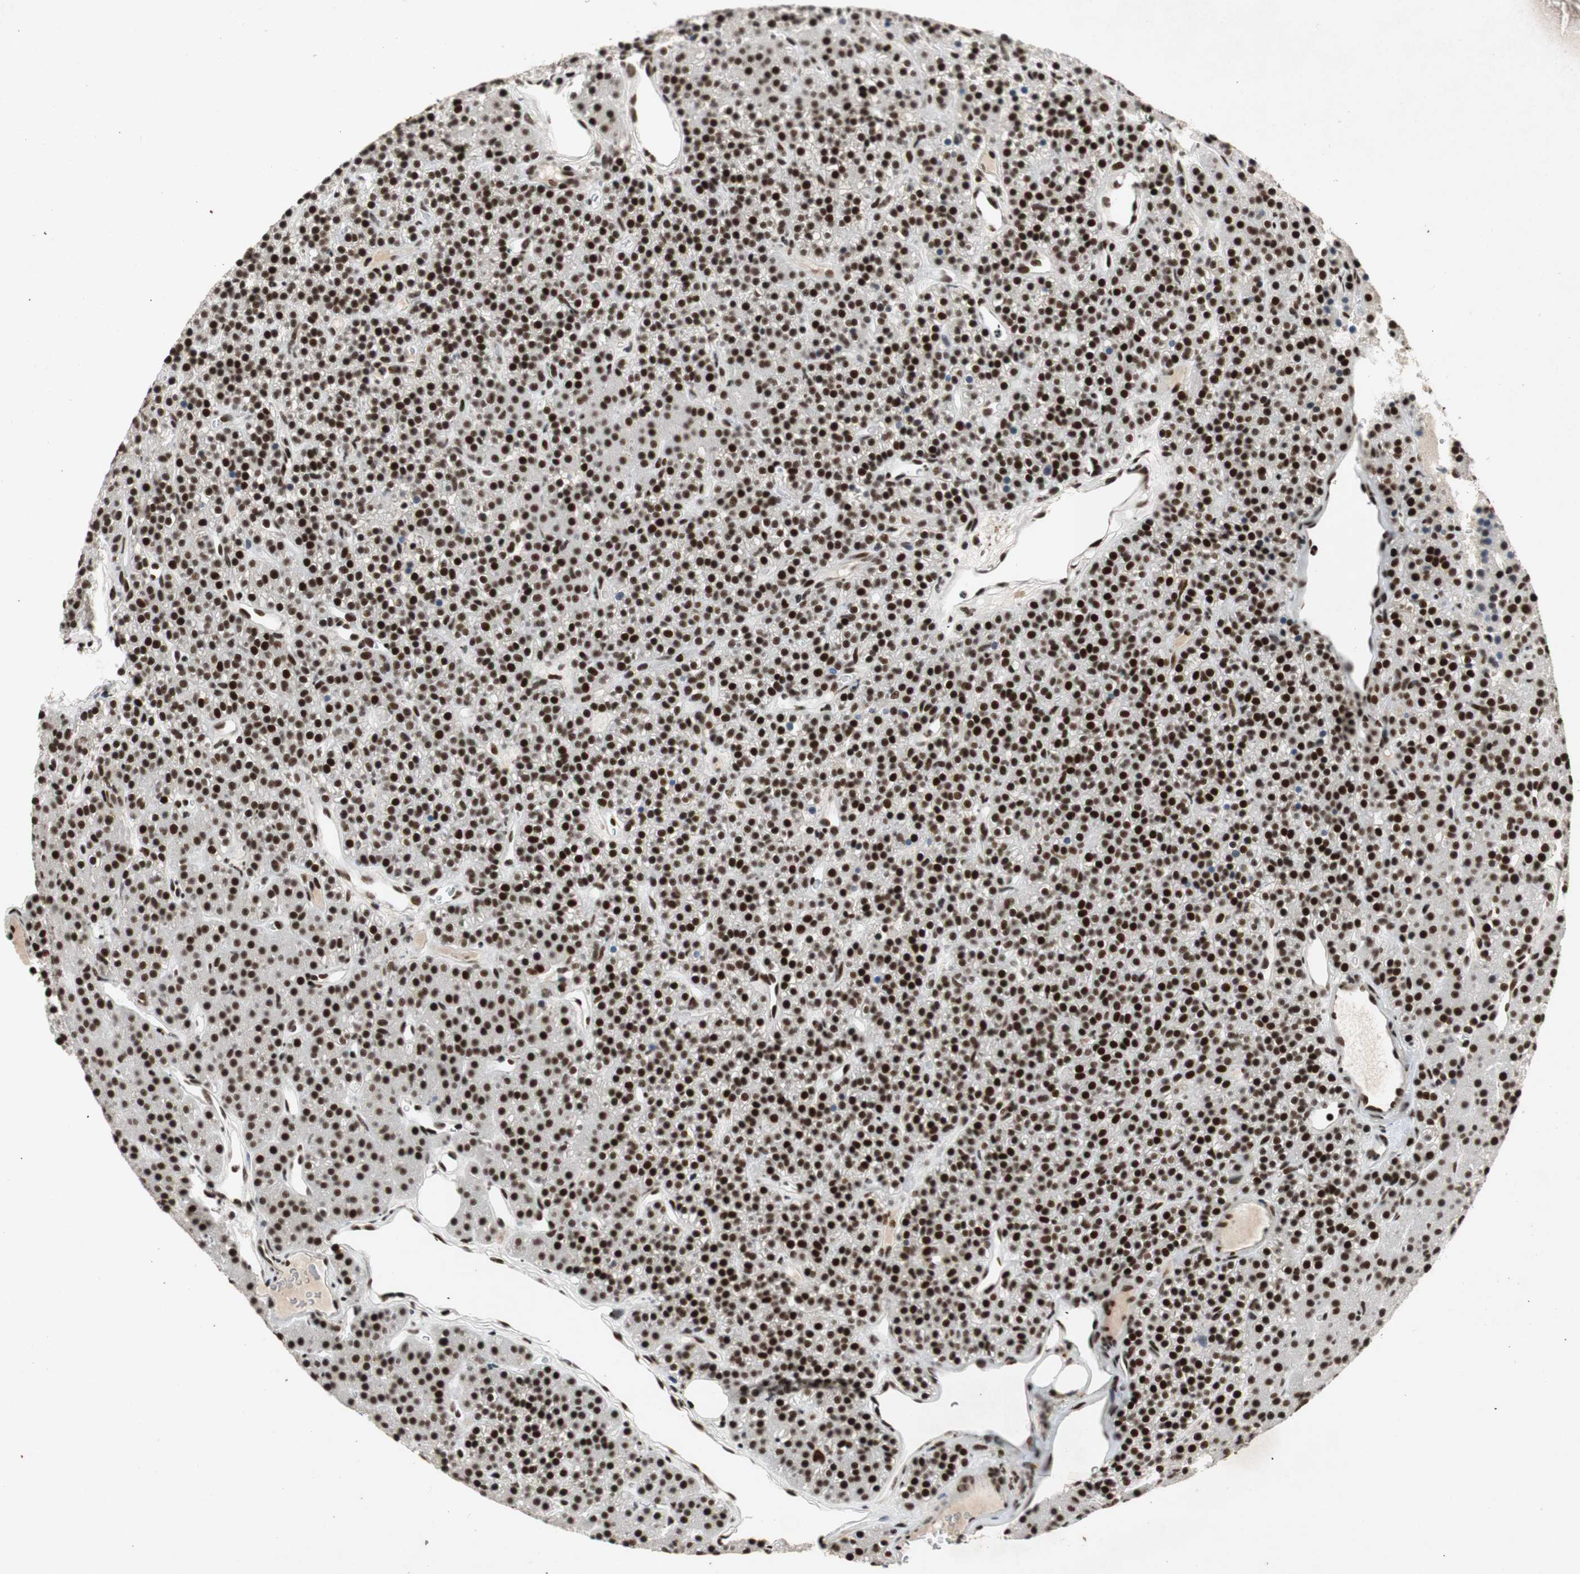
{"staining": {"intensity": "strong", "quantity": ">75%", "location": "nuclear"}, "tissue": "parathyroid gland", "cell_type": "Glandular cells", "image_type": "normal", "snomed": [{"axis": "morphology", "description": "Normal tissue, NOS"}, {"axis": "morphology", "description": "Hyperplasia, NOS"}, {"axis": "topography", "description": "Parathyroid gland"}], "caption": "Immunohistochemistry (IHC) micrograph of benign human parathyroid gland stained for a protein (brown), which demonstrates high levels of strong nuclear staining in approximately >75% of glandular cells.", "gene": "NCBP3", "patient": {"sex": "male", "age": 44}}